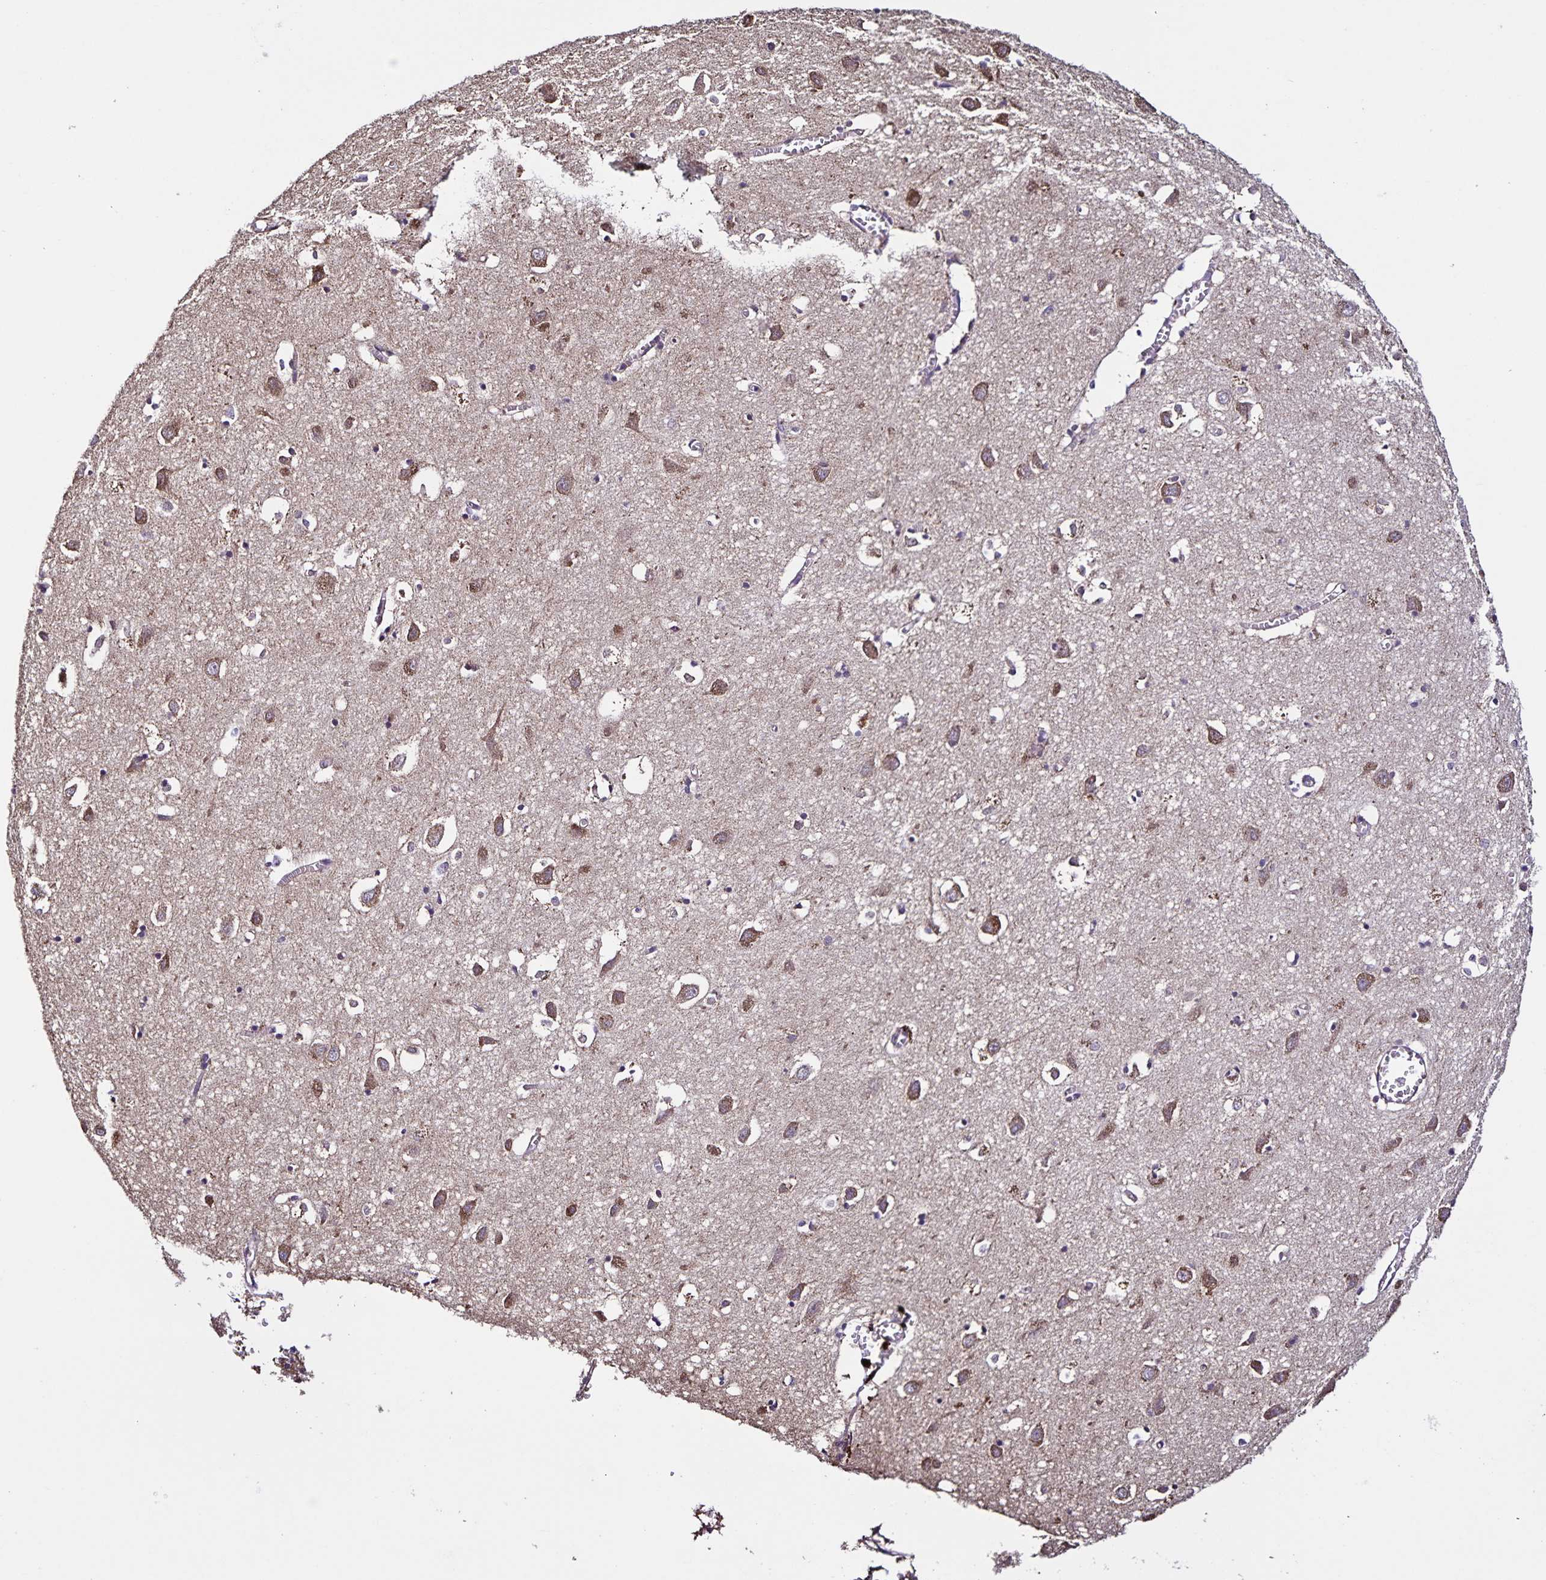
{"staining": {"intensity": "weak", "quantity": "<25%", "location": "cytoplasmic/membranous"}, "tissue": "cerebral cortex", "cell_type": "Endothelial cells", "image_type": "normal", "snomed": [{"axis": "morphology", "description": "Normal tissue, NOS"}, {"axis": "topography", "description": "Cerebral cortex"}], "caption": "Endothelial cells are negative for brown protein staining in unremarkable cerebral cortex. (DAB immunohistochemistry (IHC) visualized using brightfield microscopy, high magnification).", "gene": "MAN1A1", "patient": {"sex": "male", "age": 70}}